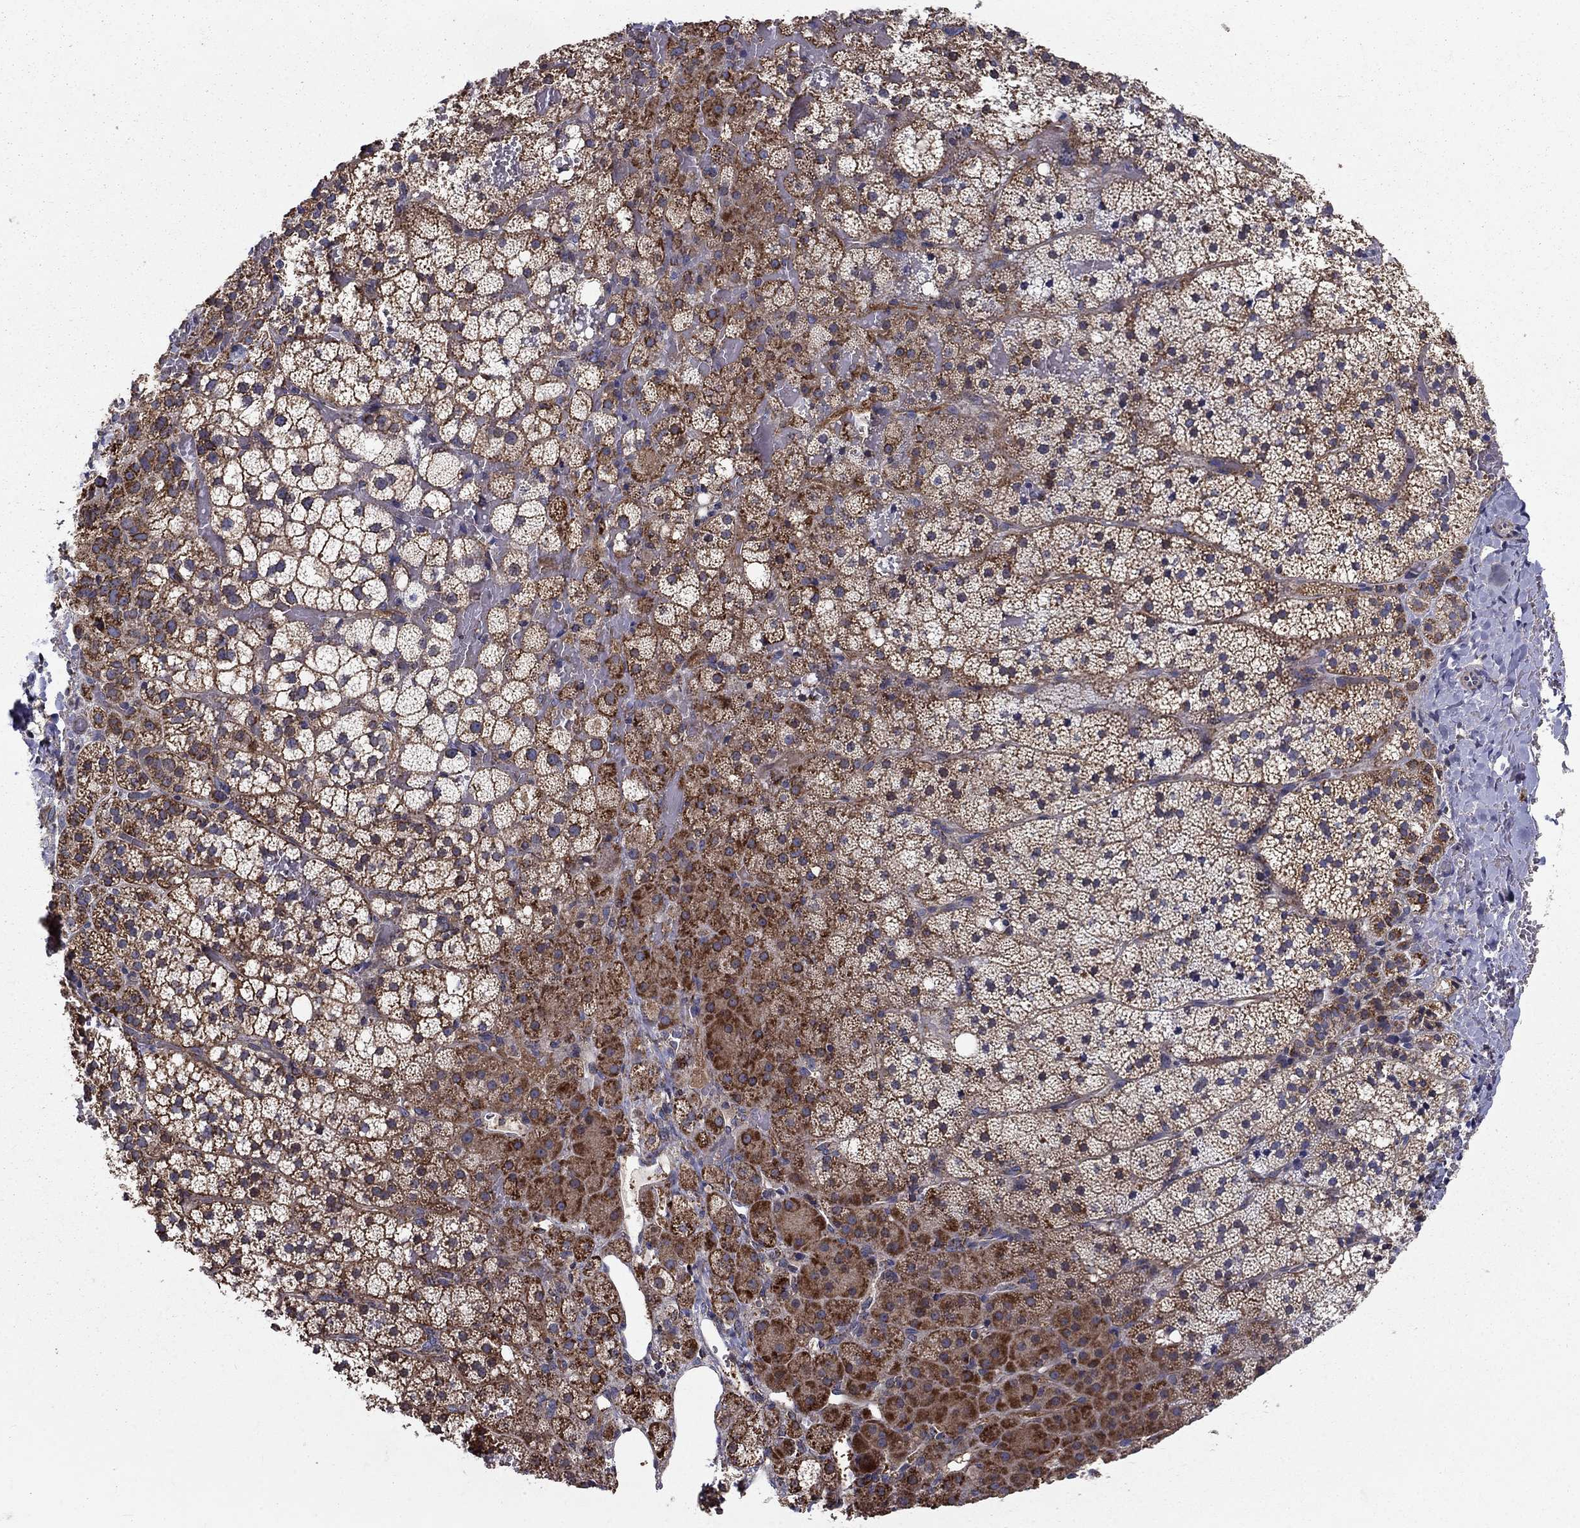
{"staining": {"intensity": "strong", "quantity": "25%-75%", "location": "cytoplasmic/membranous"}, "tissue": "adrenal gland", "cell_type": "Glandular cells", "image_type": "normal", "snomed": [{"axis": "morphology", "description": "Normal tissue, NOS"}, {"axis": "topography", "description": "Adrenal gland"}], "caption": "A high amount of strong cytoplasmic/membranous expression is seen in about 25%-75% of glandular cells in unremarkable adrenal gland. (Stains: DAB (3,3'-diaminobenzidine) in brown, nuclei in blue, Microscopy: brightfield microscopy at high magnification).", "gene": "NDUFS8", "patient": {"sex": "male", "age": 53}}